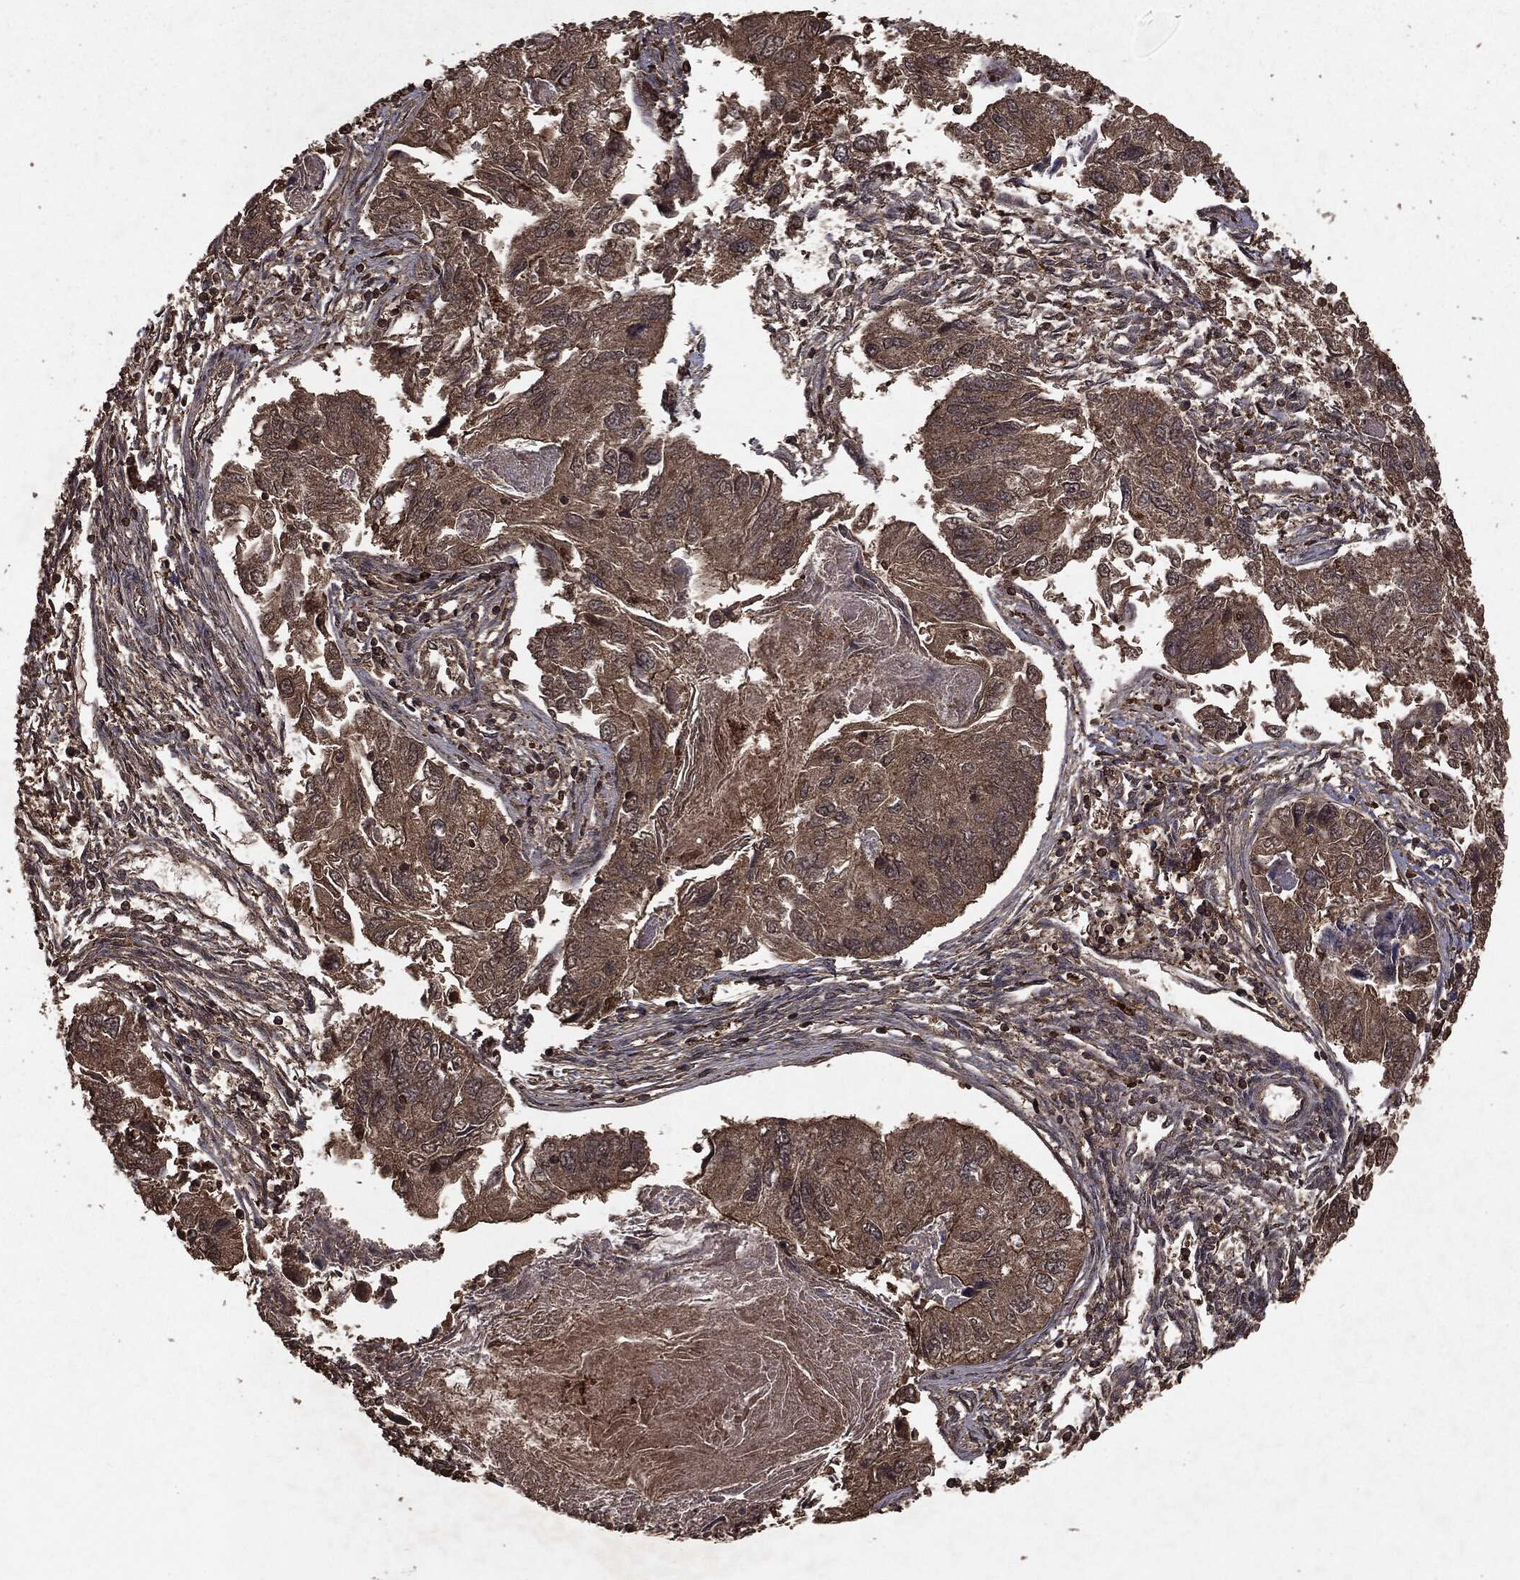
{"staining": {"intensity": "weak", "quantity": ">75%", "location": "cytoplasmic/membranous"}, "tissue": "endometrial cancer", "cell_type": "Tumor cells", "image_type": "cancer", "snomed": [{"axis": "morphology", "description": "Carcinoma, NOS"}, {"axis": "topography", "description": "Uterus"}], "caption": "Endometrial carcinoma stained with DAB immunohistochemistry (IHC) displays low levels of weak cytoplasmic/membranous positivity in approximately >75% of tumor cells.", "gene": "NME1", "patient": {"sex": "female", "age": 76}}